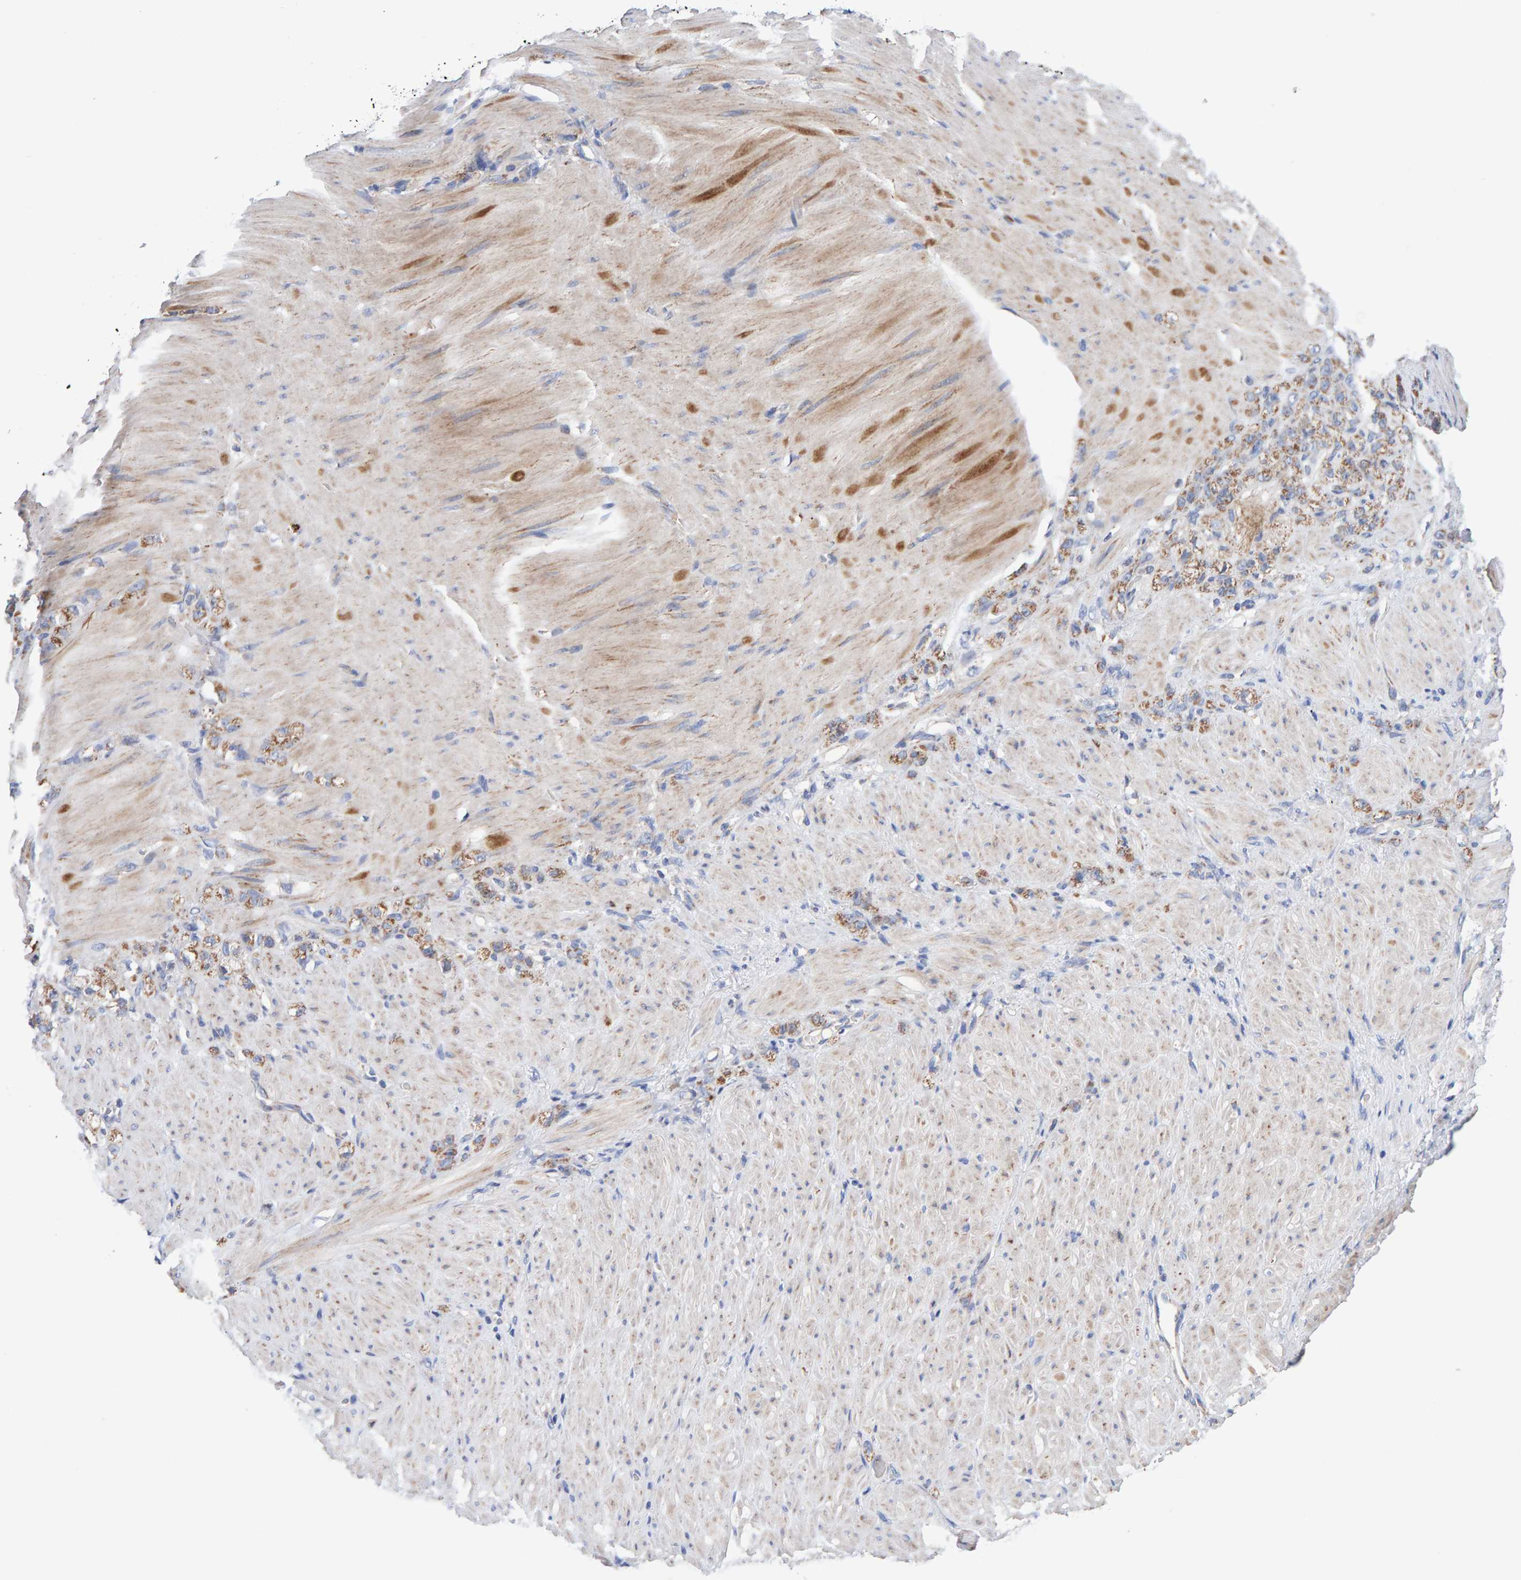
{"staining": {"intensity": "moderate", "quantity": ">75%", "location": "cytoplasmic/membranous"}, "tissue": "stomach cancer", "cell_type": "Tumor cells", "image_type": "cancer", "snomed": [{"axis": "morphology", "description": "Normal tissue, NOS"}, {"axis": "morphology", "description": "Adenocarcinoma, NOS"}, {"axis": "topography", "description": "Stomach"}], "caption": "A brown stain labels moderate cytoplasmic/membranous positivity of a protein in human stomach cancer tumor cells.", "gene": "EFR3A", "patient": {"sex": "male", "age": 82}}